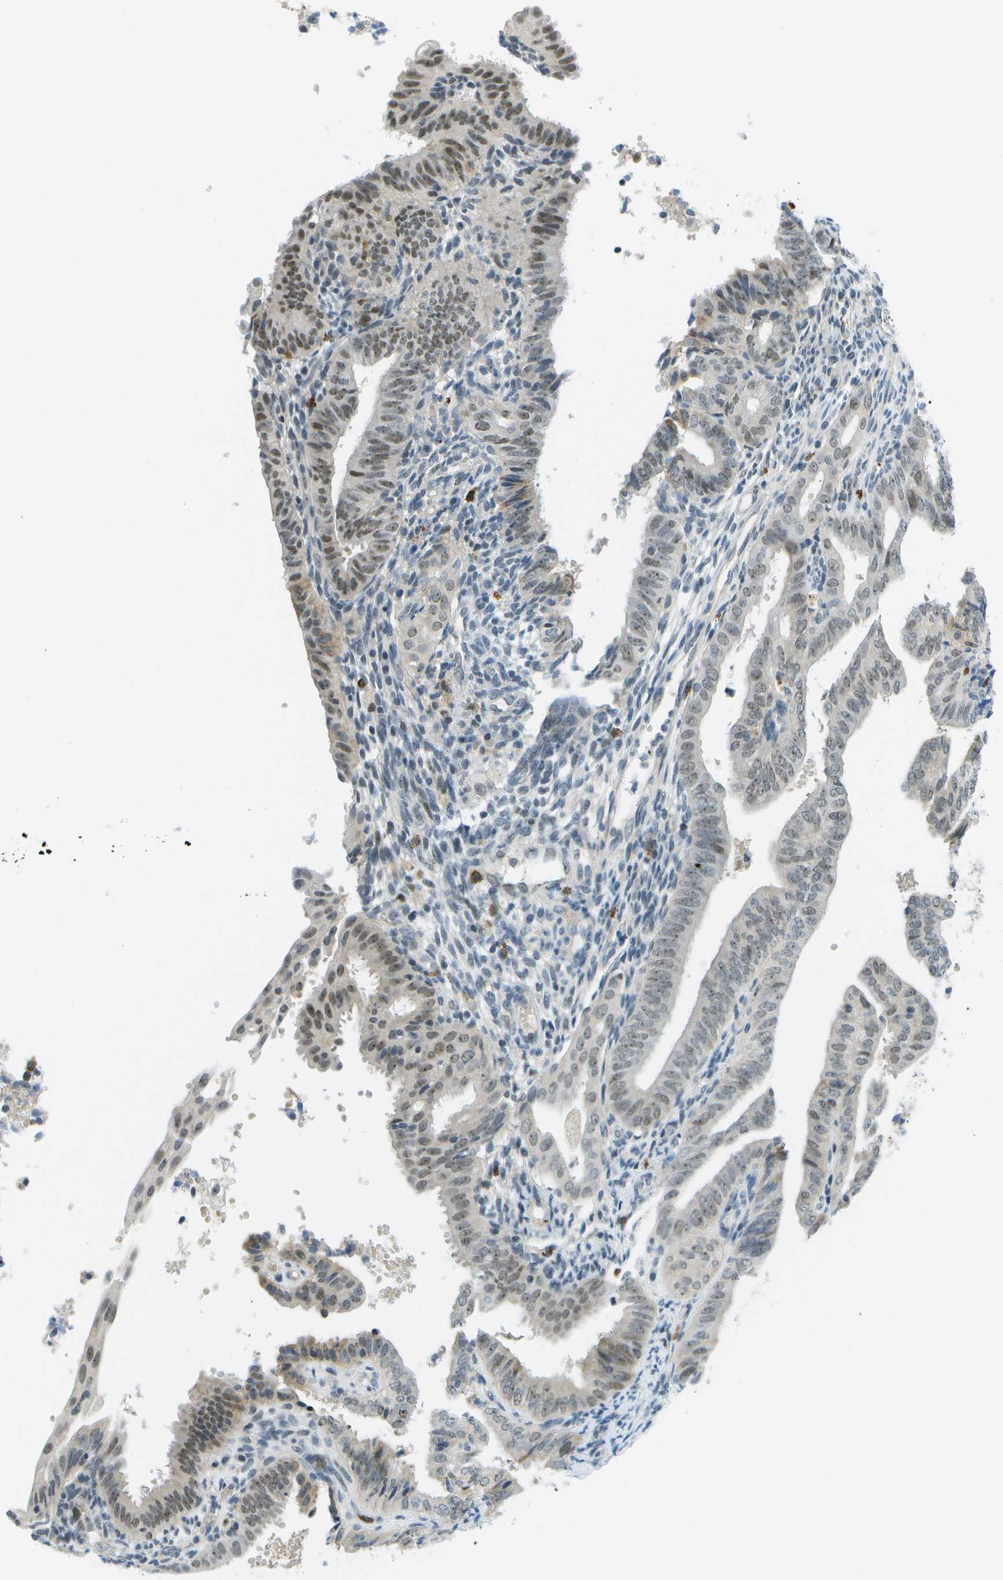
{"staining": {"intensity": "moderate", "quantity": "25%-75%", "location": "nuclear"}, "tissue": "endometrial cancer", "cell_type": "Tumor cells", "image_type": "cancer", "snomed": [{"axis": "morphology", "description": "Adenocarcinoma, NOS"}, {"axis": "topography", "description": "Endometrium"}], "caption": "Protein staining of endometrial cancer (adenocarcinoma) tissue displays moderate nuclear expression in about 25%-75% of tumor cells.", "gene": "PITHD1", "patient": {"sex": "female", "age": 58}}